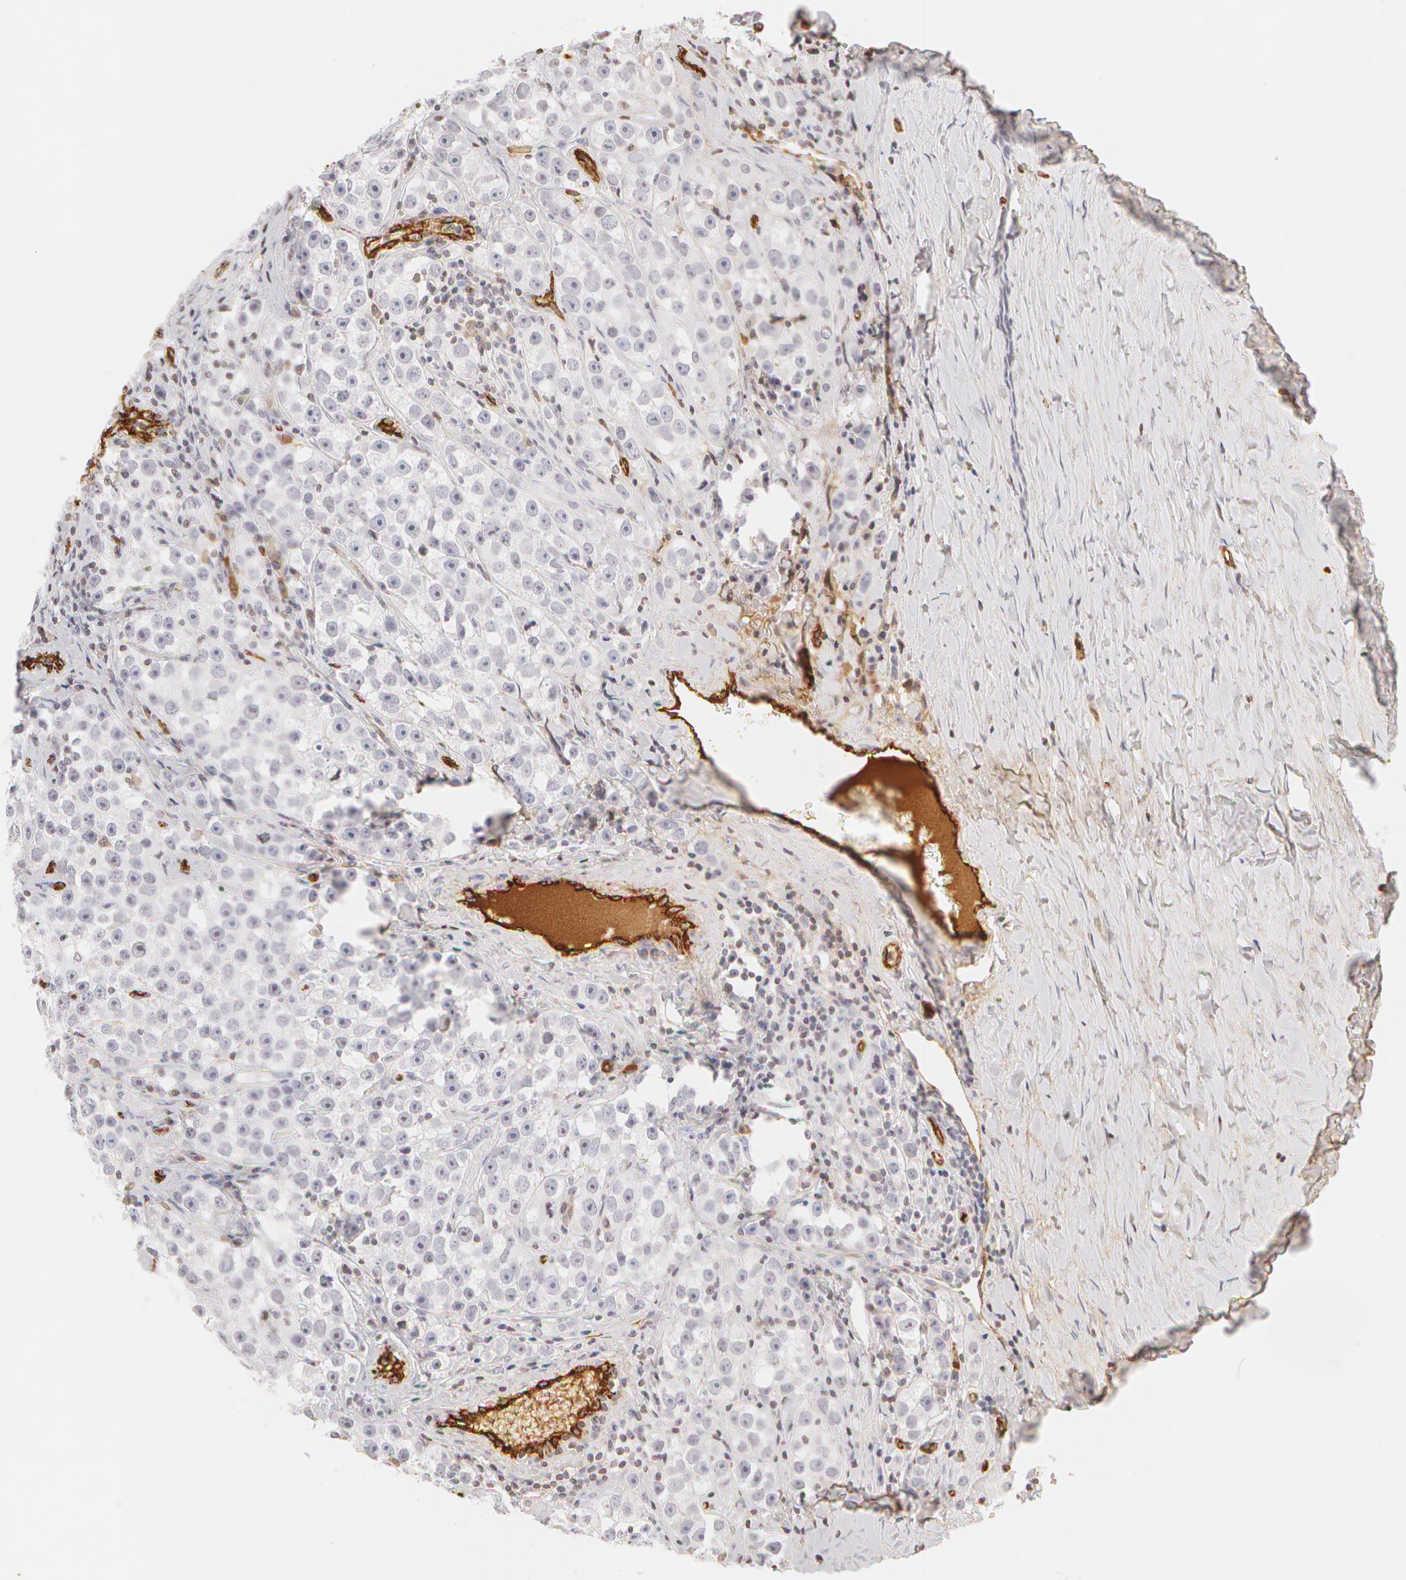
{"staining": {"intensity": "negative", "quantity": "none", "location": "none"}, "tissue": "testis cancer", "cell_type": "Tumor cells", "image_type": "cancer", "snomed": [{"axis": "morphology", "description": "Seminoma, NOS"}, {"axis": "topography", "description": "Testis"}], "caption": "The IHC micrograph has no significant expression in tumor cells of testis cancer tissue. (DAB immunohistochemistry (IHC), high magnification).", "gene": "VWF", "patient": {"sex": "male", "age": 32}}